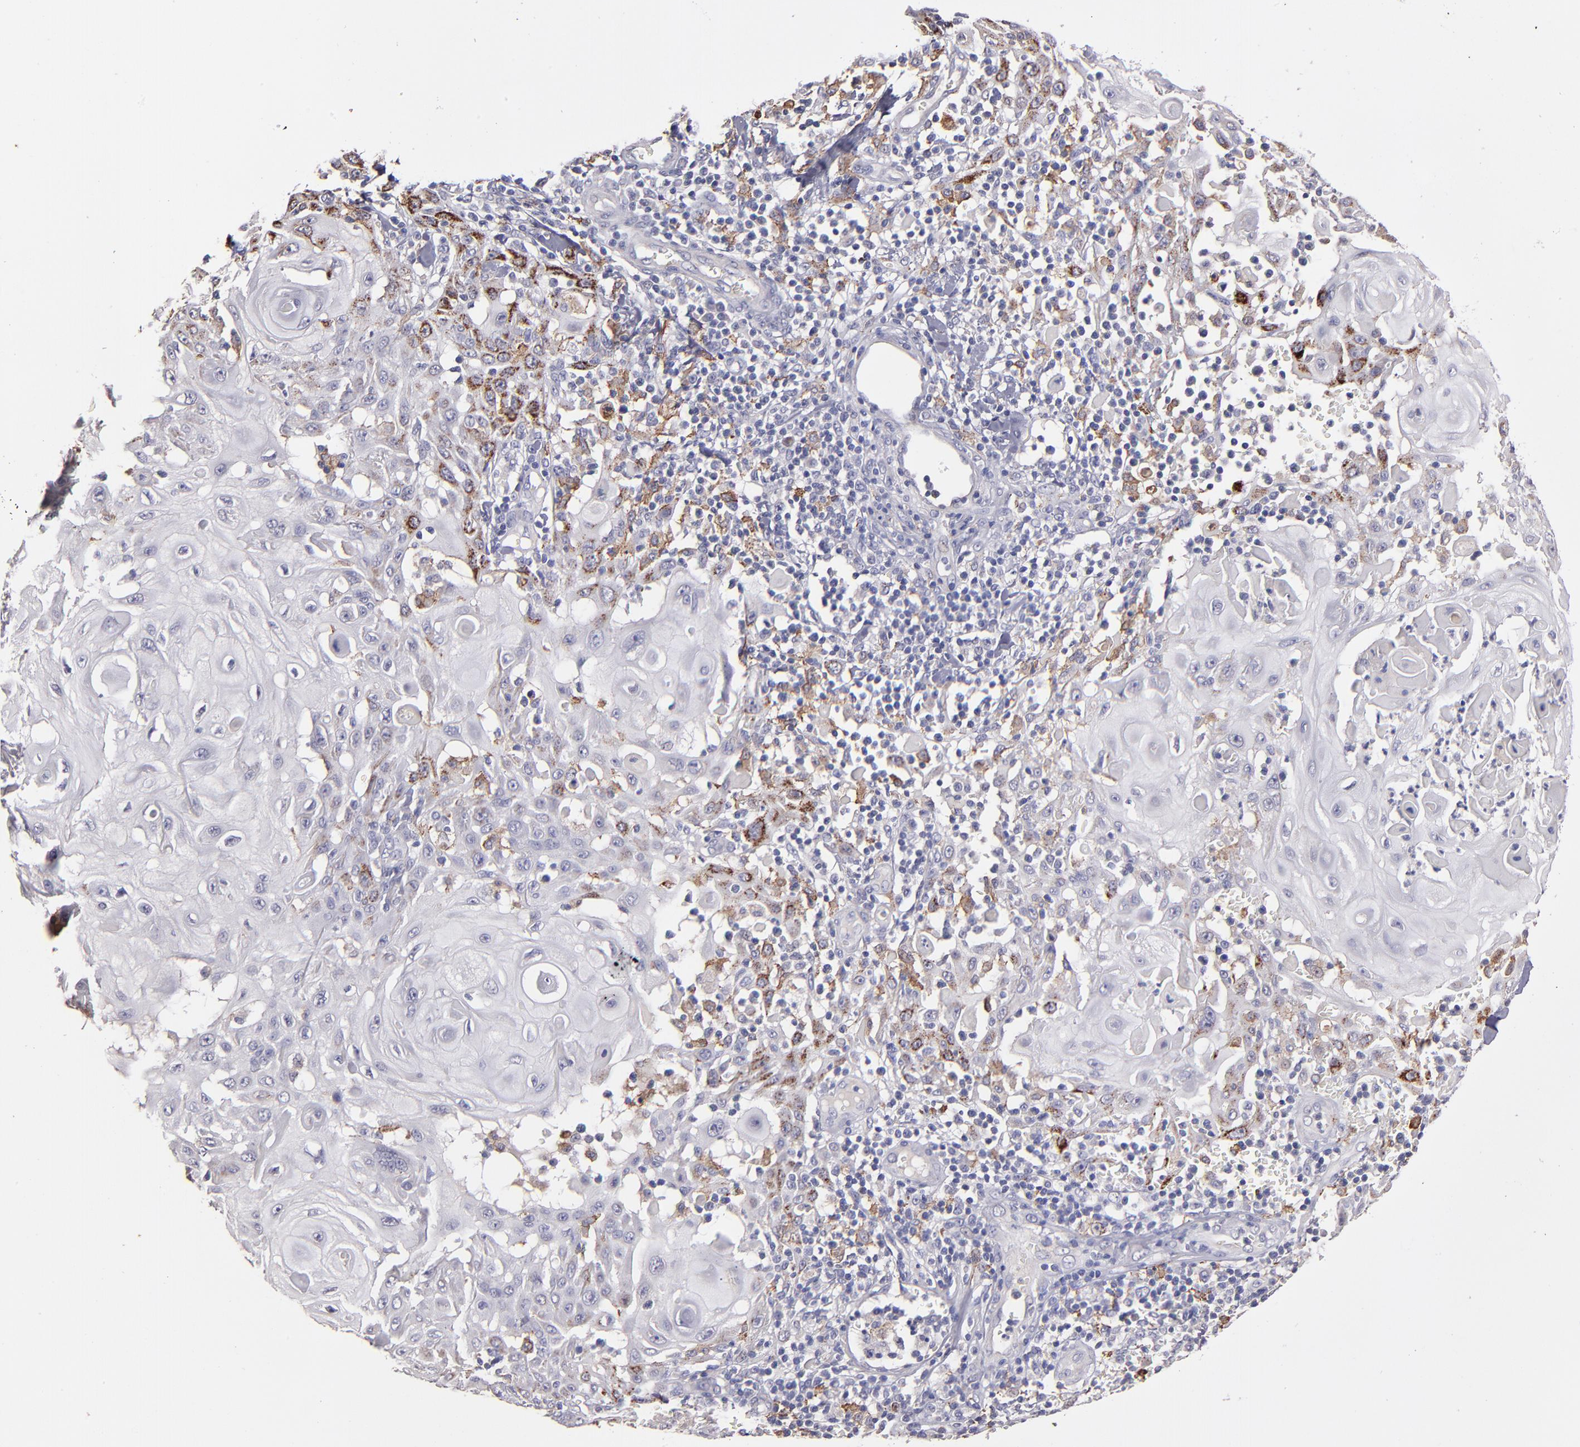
{"staining": {"intensity": "moderate", "quantity": "<25%", "location": "cytoplasmic/membranous"}, "tissue": "skin cancer", "cell_type": "Tumor cells", "image_type": "cancer", "snomed": [{"axis": "morphology", "description": "Squamous cell carcinoma, NOS"}, {"axis": "topography", "description": "Skin"}], "caption": "A micrograph of human skin cancer (squamous cell carcinoma) stained for a protein demonstrates moderate cytoplasmic/membranous brown staining in tumor cells. The staining was performed using DAB to visualize the protein expression in brown, while the nuclei were stained in blue with hematoxylin (Magnification: 20x).", "gene": "GLDC", "patient": {"sex": "male", "age": 24}}